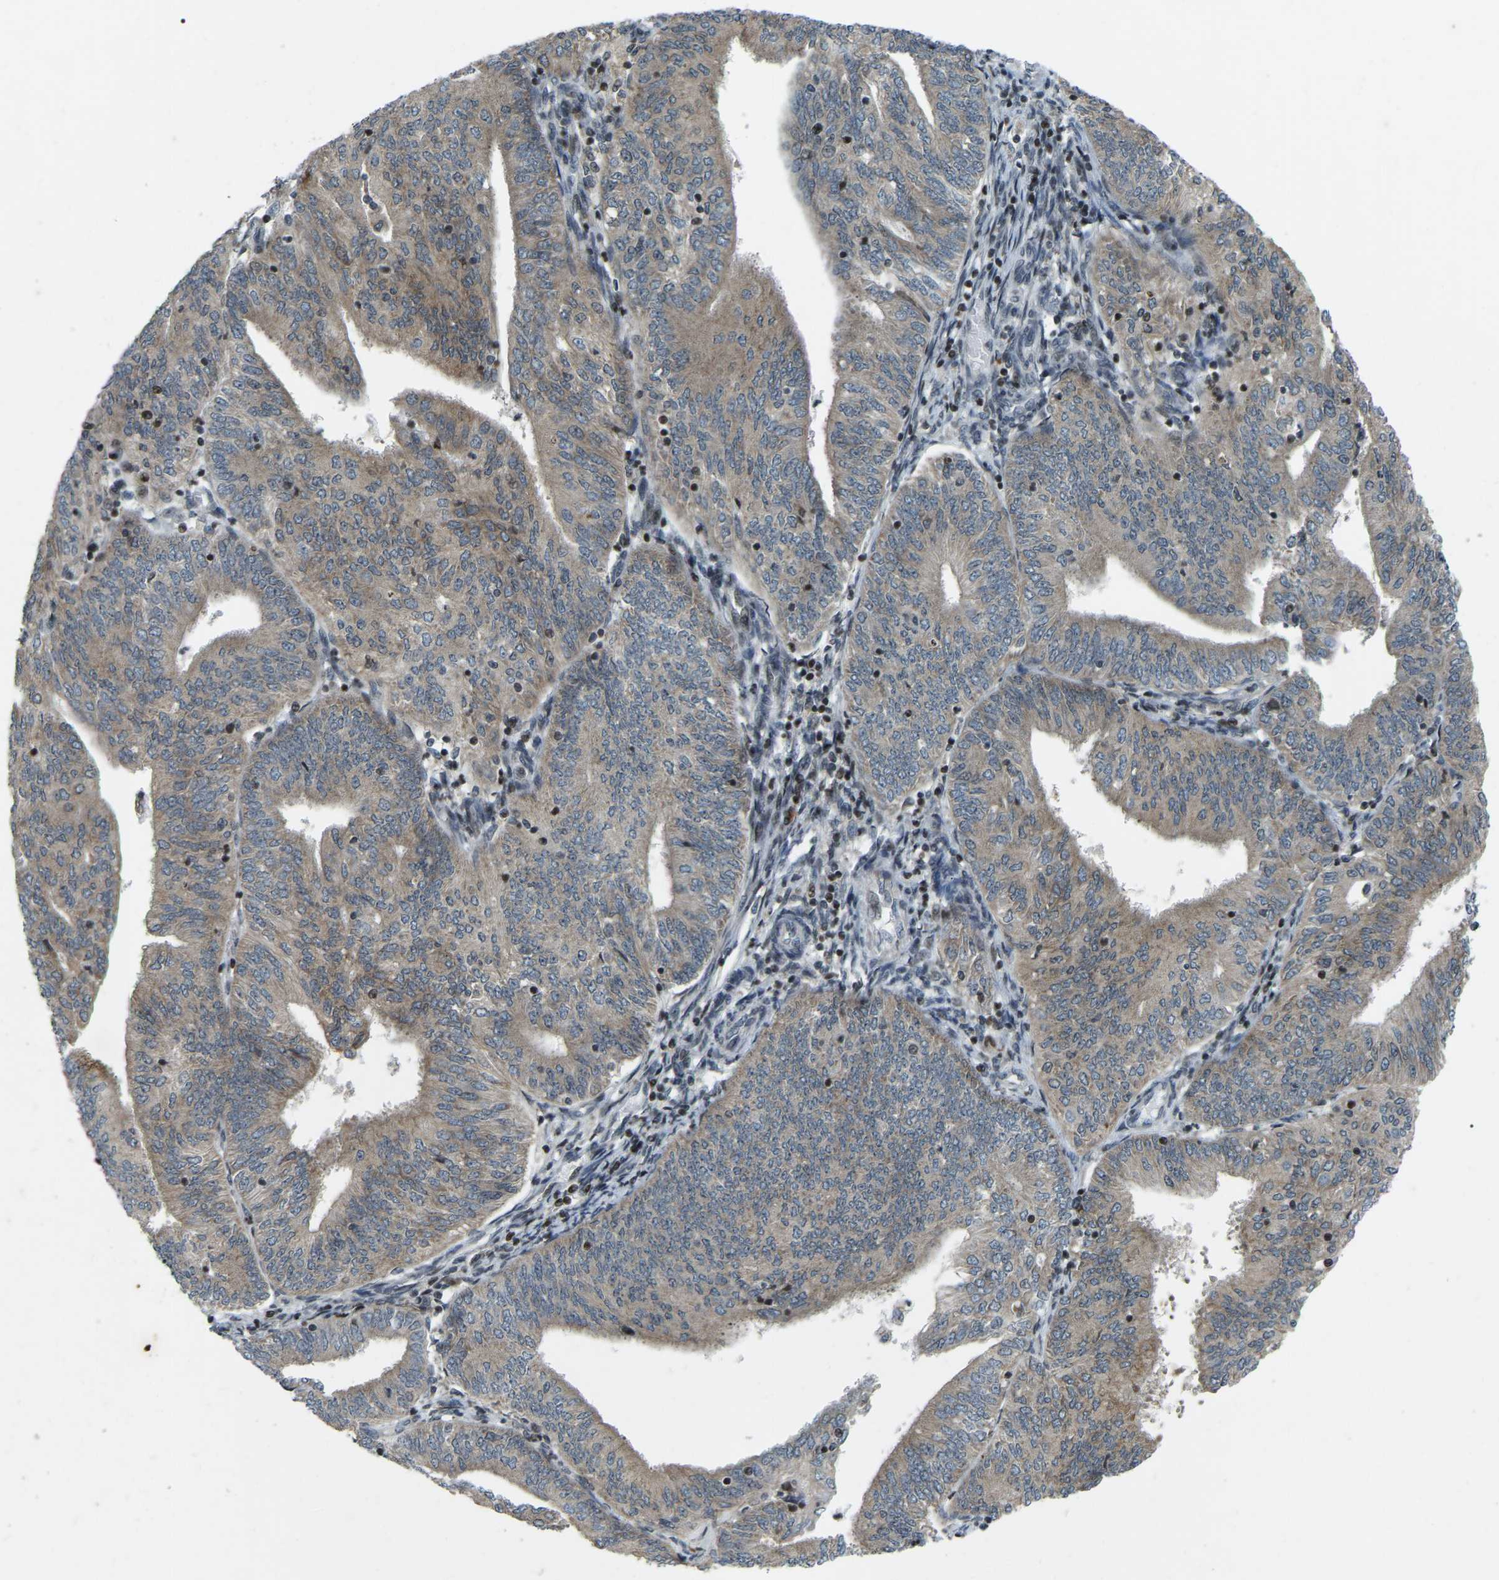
{"staining": {"intensity": "moderate", "quantity": ">75%", "location": "cytoplasmic/membranous"}, "tissue": "endometrial cancer", "cell_type": "Tumor cells", "image_type": "cancer", "snomed": [{"axis": "morphology", "description": "Adenocarcinoma, NOS"}, {"axis": "topography", "description": "Endometrium"}], "caption": "Immunohistochemical staining of adenocarcinoma (endometrial) demonstrates medium levels of moderate cytoplasmic/membranous positivity in approximately >75% of tumor cells.", "gene": "PARL", "patient": {"sex": "female", "age": 58}}